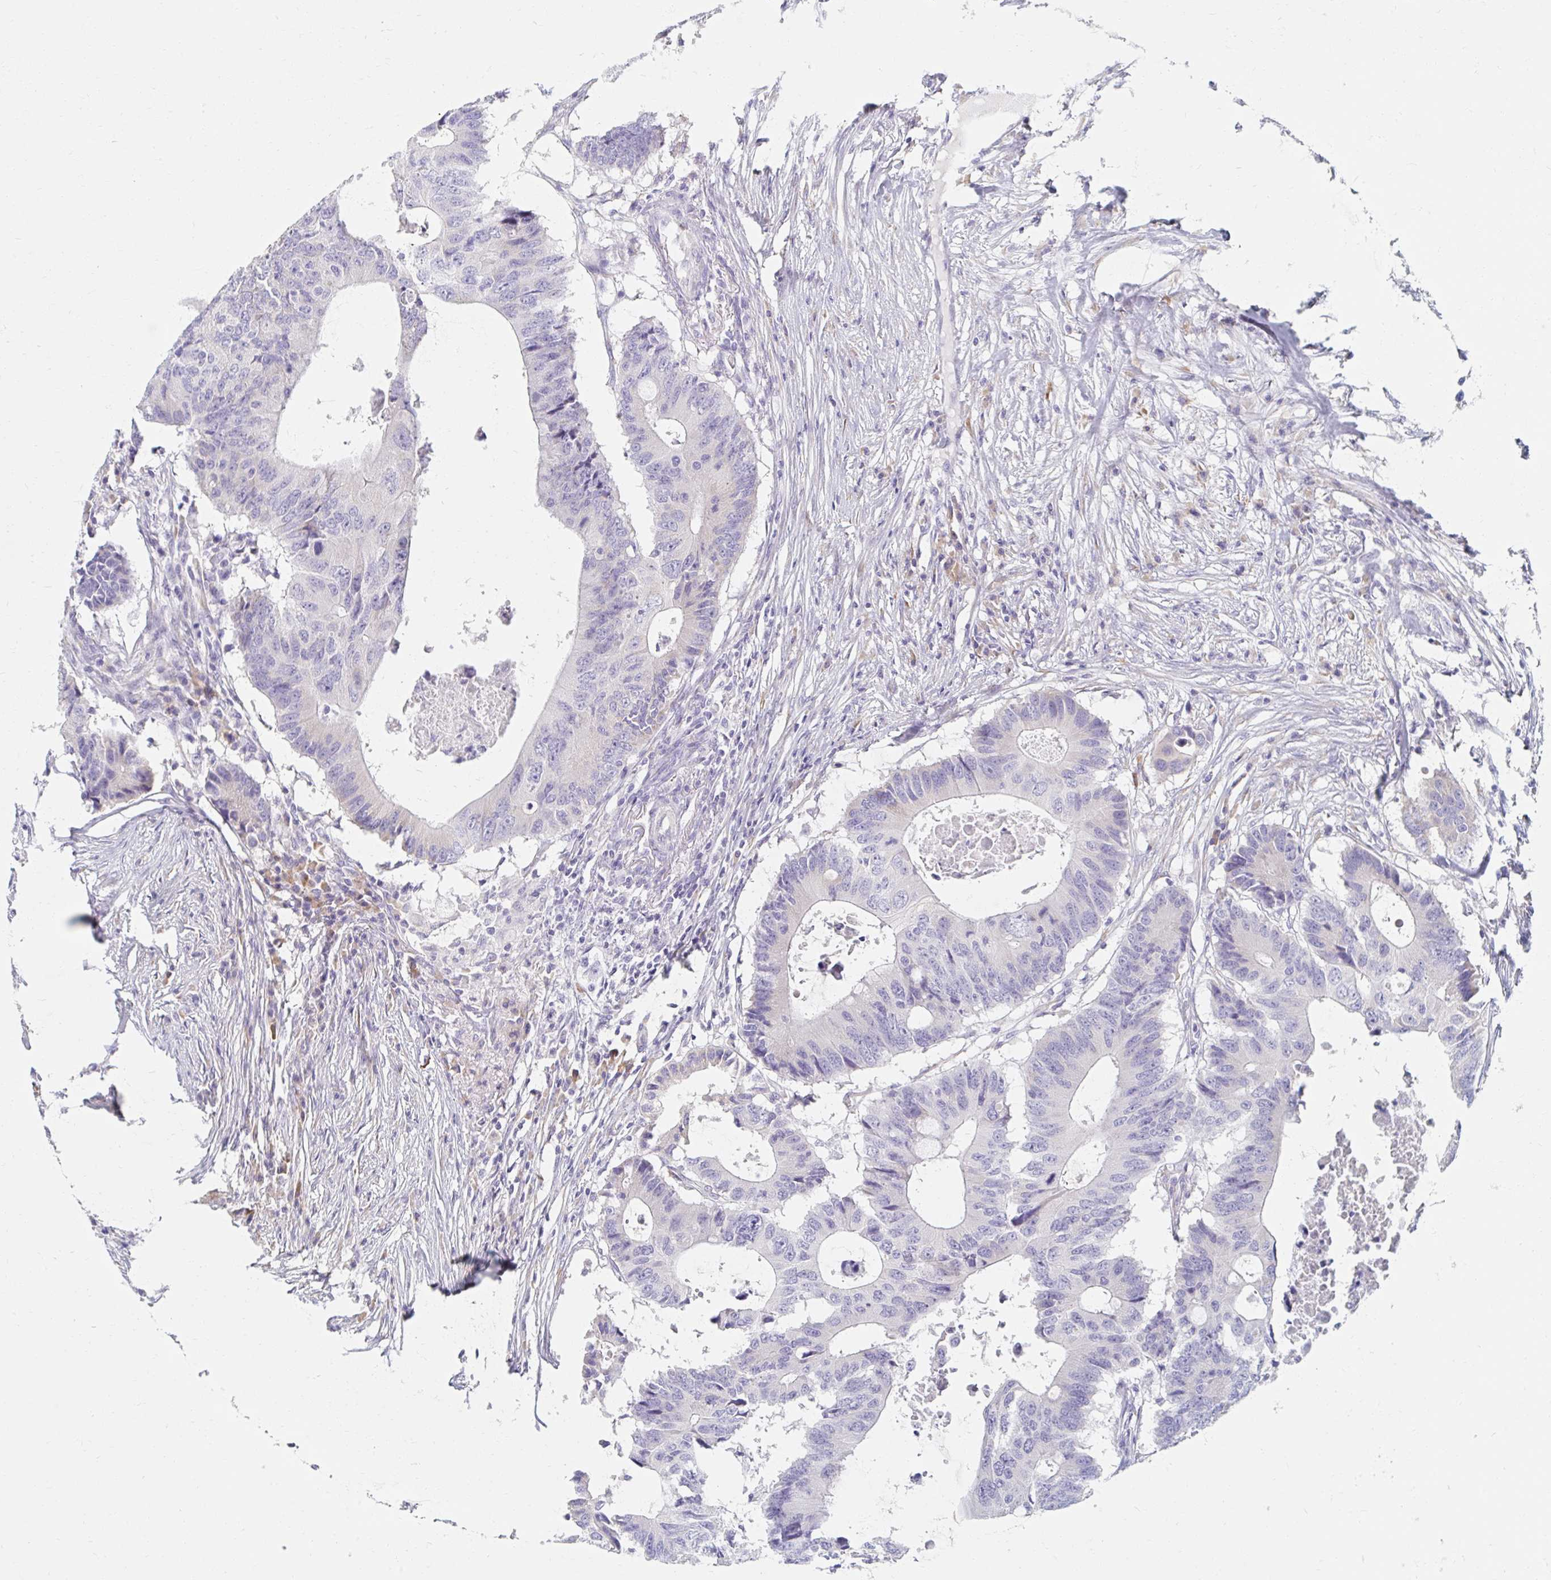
{"staining": {"intensity": "negative", "quantity": "none", "location": "none"}, "tissue": "colorectal cancer", "cell_type": "Tumor cells", "image_type": "cancer", "snomed": [{"axis": "morphology", "description": "Adenocarcinoma, NOS"}, {"axis": "topography", "description": "Colon"}], "caption": "This is a image of immunohistochemistry (IHC) staining of colorectal cancer, which shows no expression in tumor cells.", "gene": "MYLK2", "patient": {"sex": "male", "age": 71}}